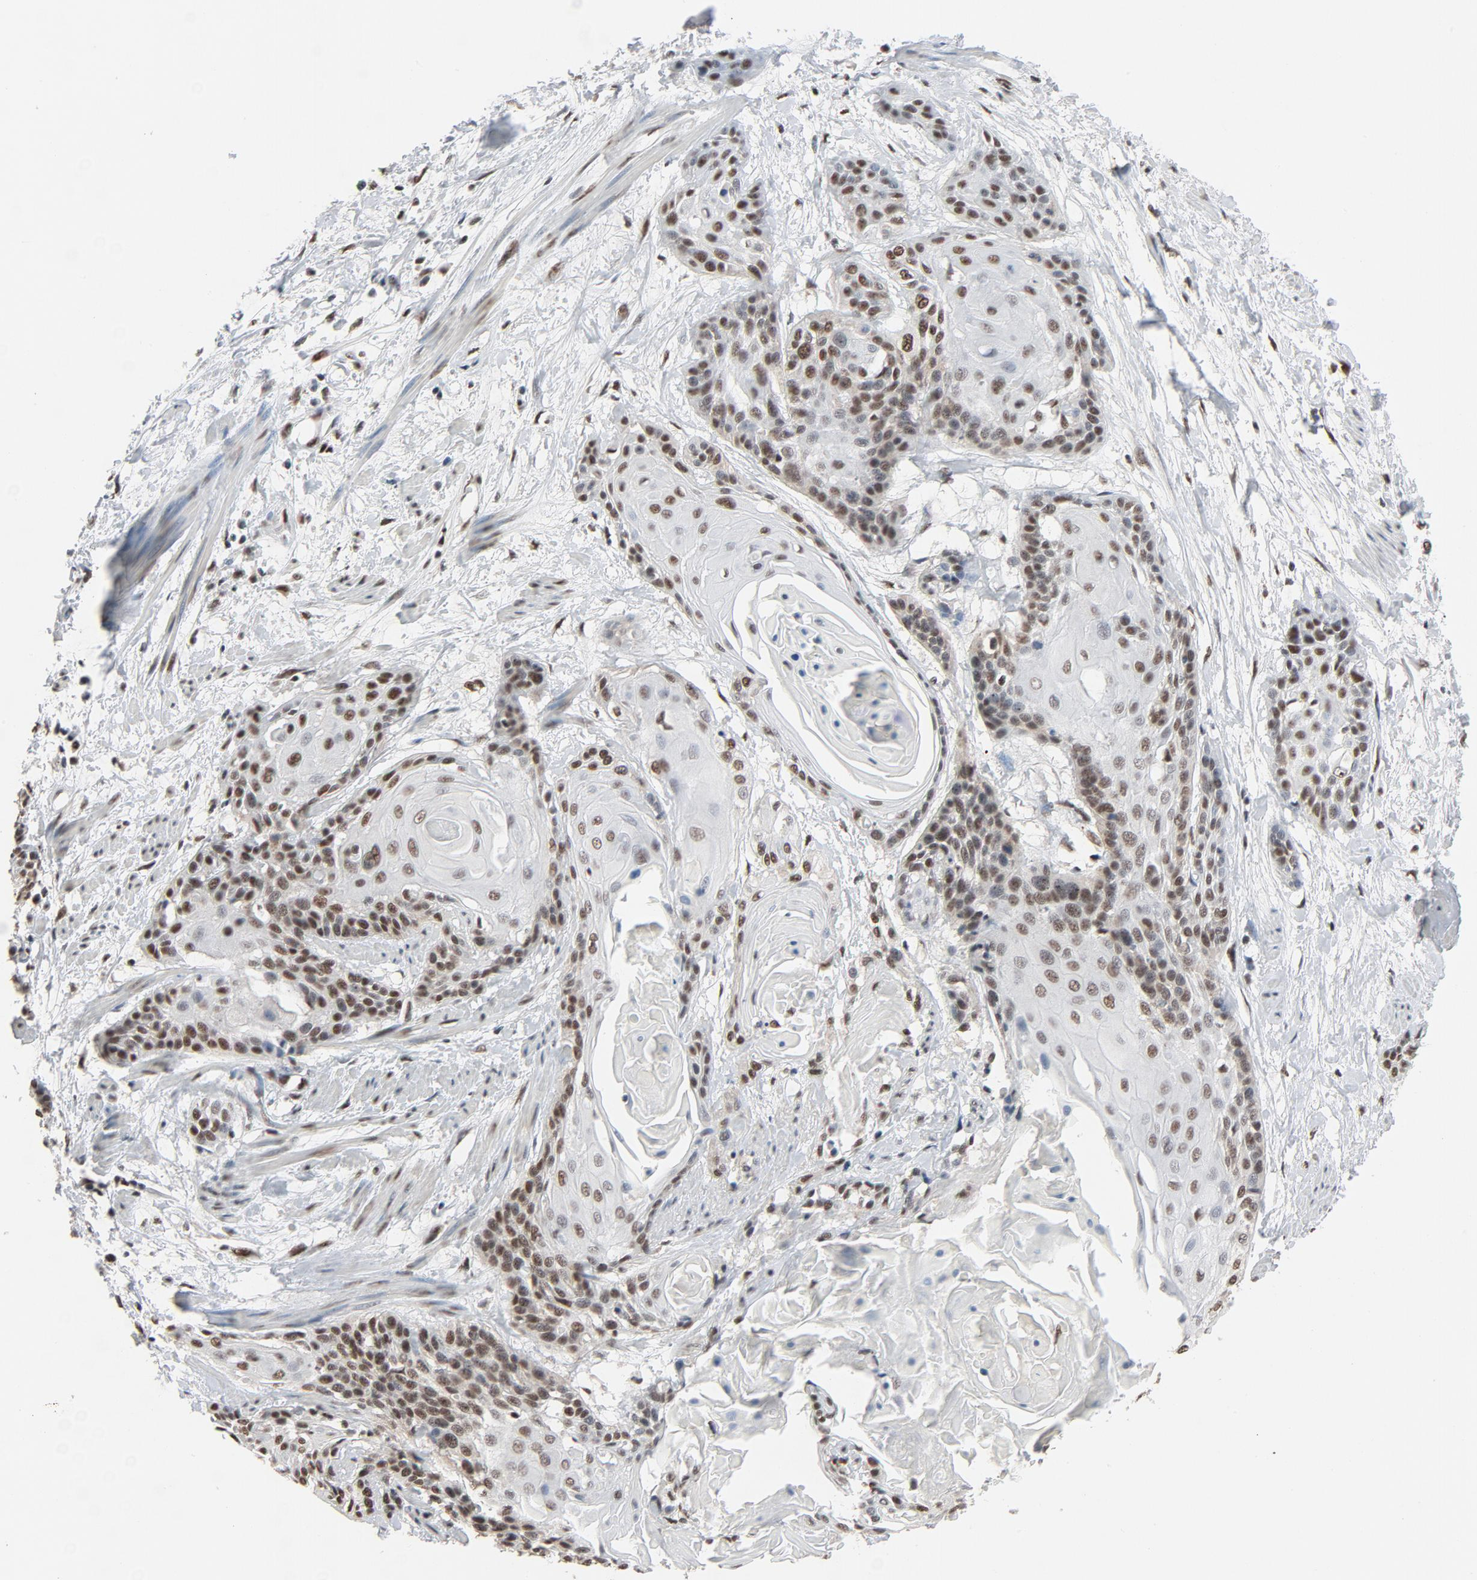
{"staining": {"intensity": "moderate", "quantity": ">75%", "location": "nuclear"}, "tissue": "cervical cancer", "cell_type": "Tumor cells", "image_type": "cancer", "snomed": [{"axis": "morphology", "description": "Squamous cell carcinoma, NOS"}, {"axis": "topography", "description": "Cervix"}], "caption": "About >75% of tumor cells in cervical cancer show moderate nuclear protein staining as visualized by brown immunohistochemical staining.", "gene": "MRE11", "patient": {"sex": "female", "age": 57}}